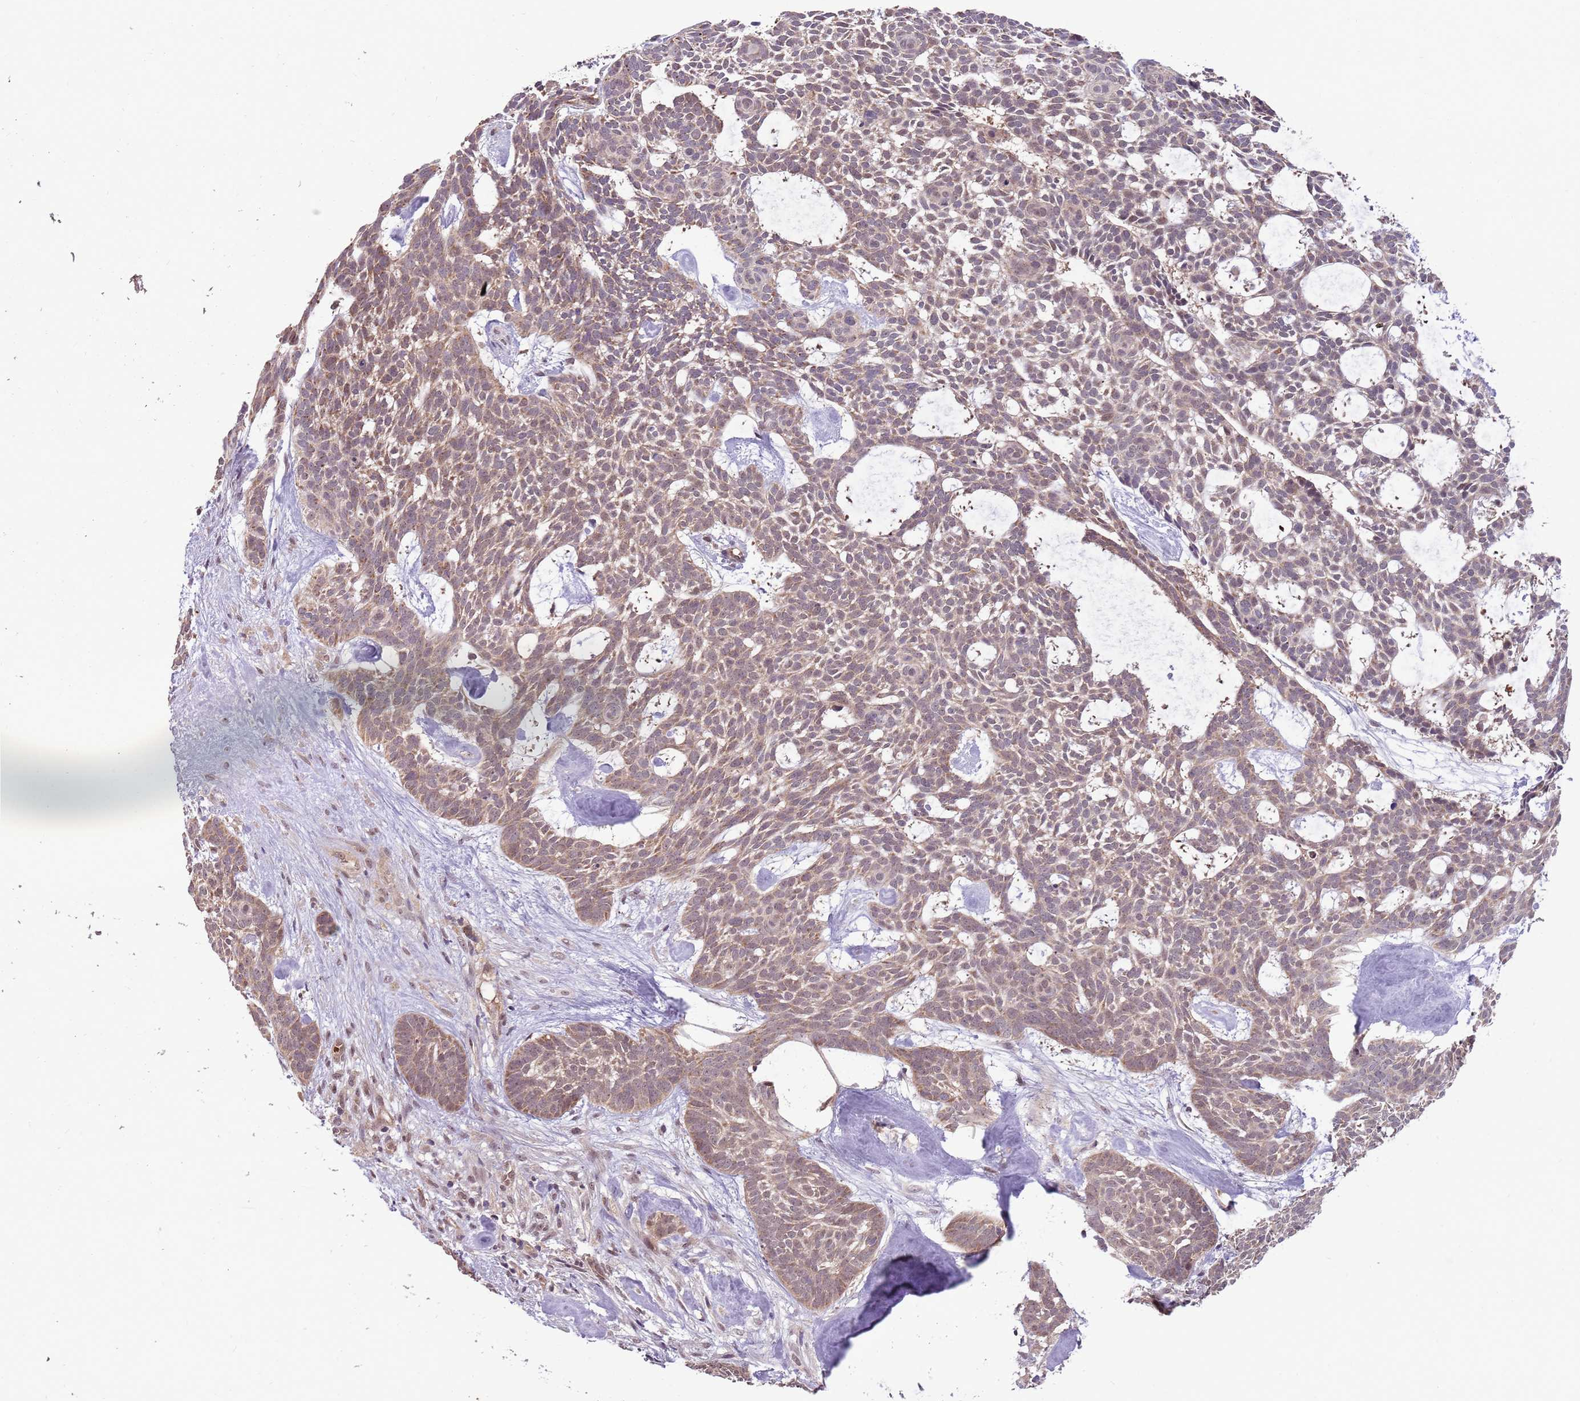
{"staining": {"intensity": "weak", "quantity": "25%-75%", "location": "cytoplasmic/membranous,nuclear"}, "tissue": "skin cancer", "cell_type": "Tumor cells", "image_type": "cancer", "snomed": [{"axis": "morphology", "description": "Basal cell carcinoma"}, {"axis": "topography", "description": "Skin"}], "caption": "Immunohistochemical staining of human skin cancer (basal cell carcinoma) displays low levels of weak cytoplasmic/membranous and nuclear expression in about 25%-75% of tumor cells. (DAB IHC, brown staining for protein, blue staining for nuclei).", "gene": "NBPF6", "patient": {"sex": "male", "age": 61}}